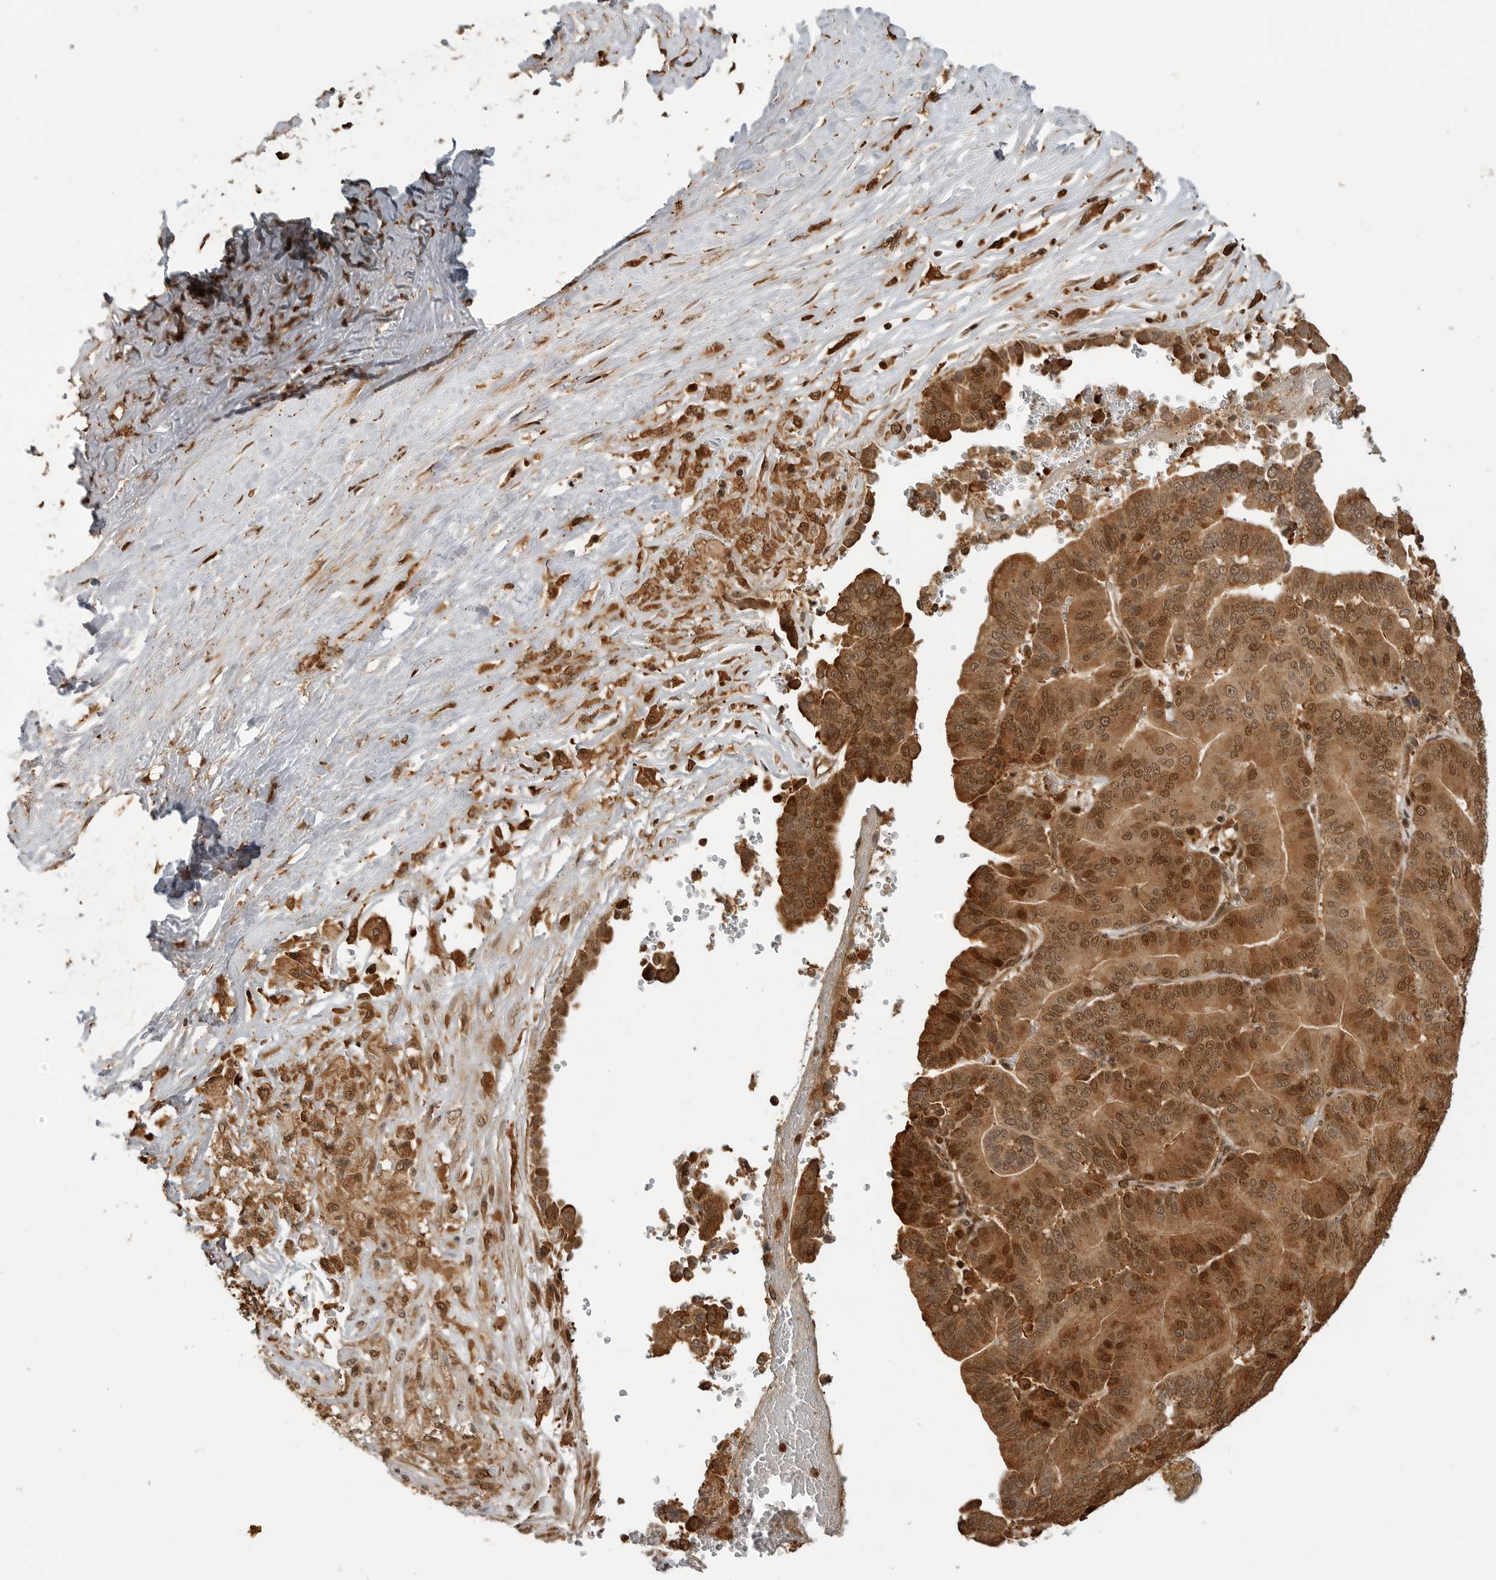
{"staining": {"intensity": "strong", "quantity": ">75%", "location": "cytoplasmic/membranous,nuclear"}, "tissue": "liver cancer", "cell_type": "Tumor cells", "image_type": "cancer", "snomed": [{"axis": "morphology", "description": "Cholangiocarcinoma"}, {"axis": "topography", "description": "Liver"}], "caption": "This is a histology image of immunohistochemistry (IHC) staining of liver cancer (cholangiocarcinoma), which shows strong staining in the cytoplasmic/membranous and nuclear of tumor cells.", "gene": "BMP2K", "patient": {"sex": "female", "age": 75}}